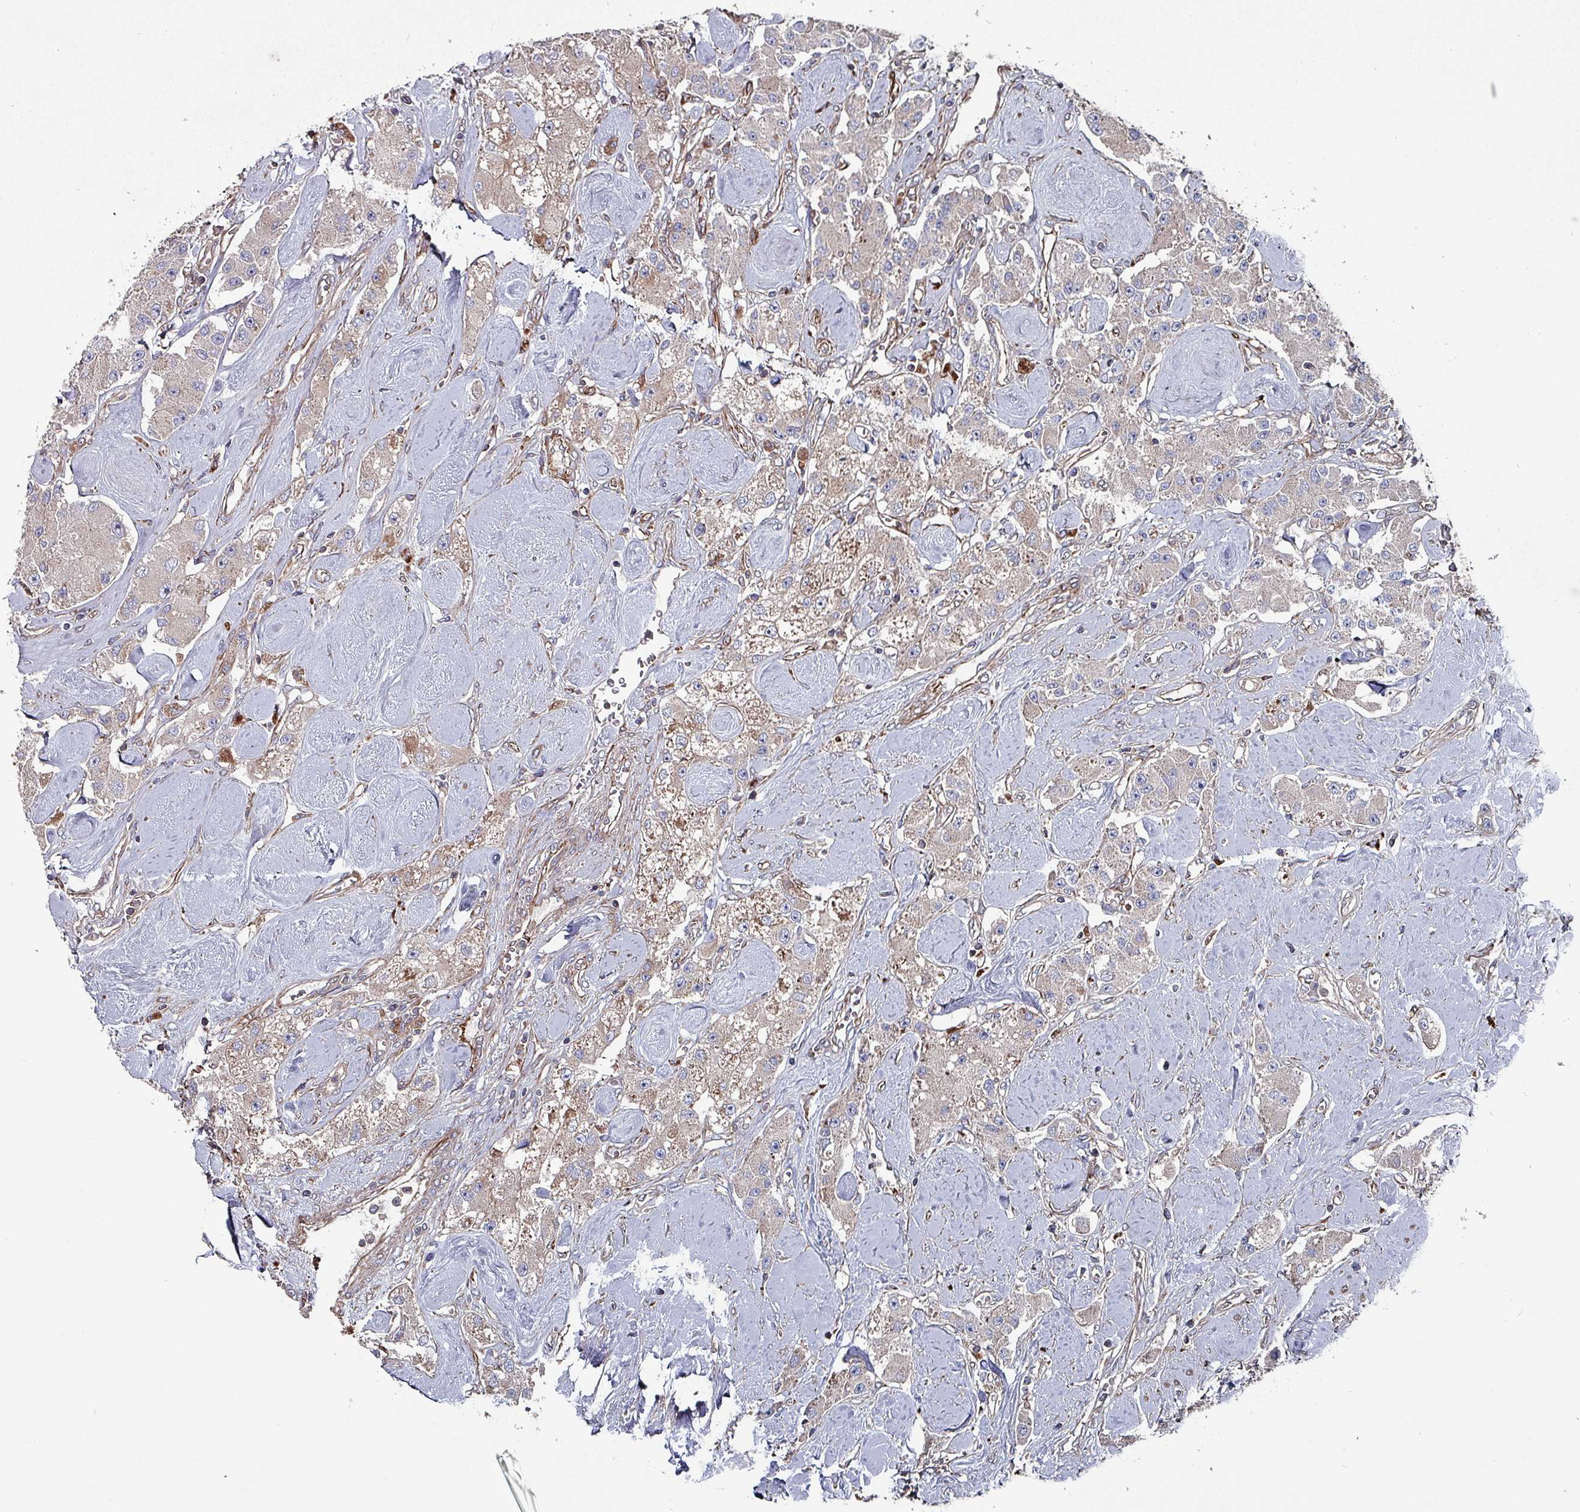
{"staining": {"intensity": "negative", "quantity": "none", "location": "none"}, "tissue": "carcinoid", "cell_type": "Tumor cells", "image_type": "cancer", "snomed": [{"axis": "morphology", "description": "Carcinoid, malignant, NOS"}, {"axis": "topography", "description": "Pancreas"}], "caption": "Immunohistochemistry micrograph of neoplastic tissue: carcinoid (malignant) stained with DAB shows no significant protein positivity in tumor cells.", "gene": "ANO10", "patient": {"sex": "male", "age": 41}}